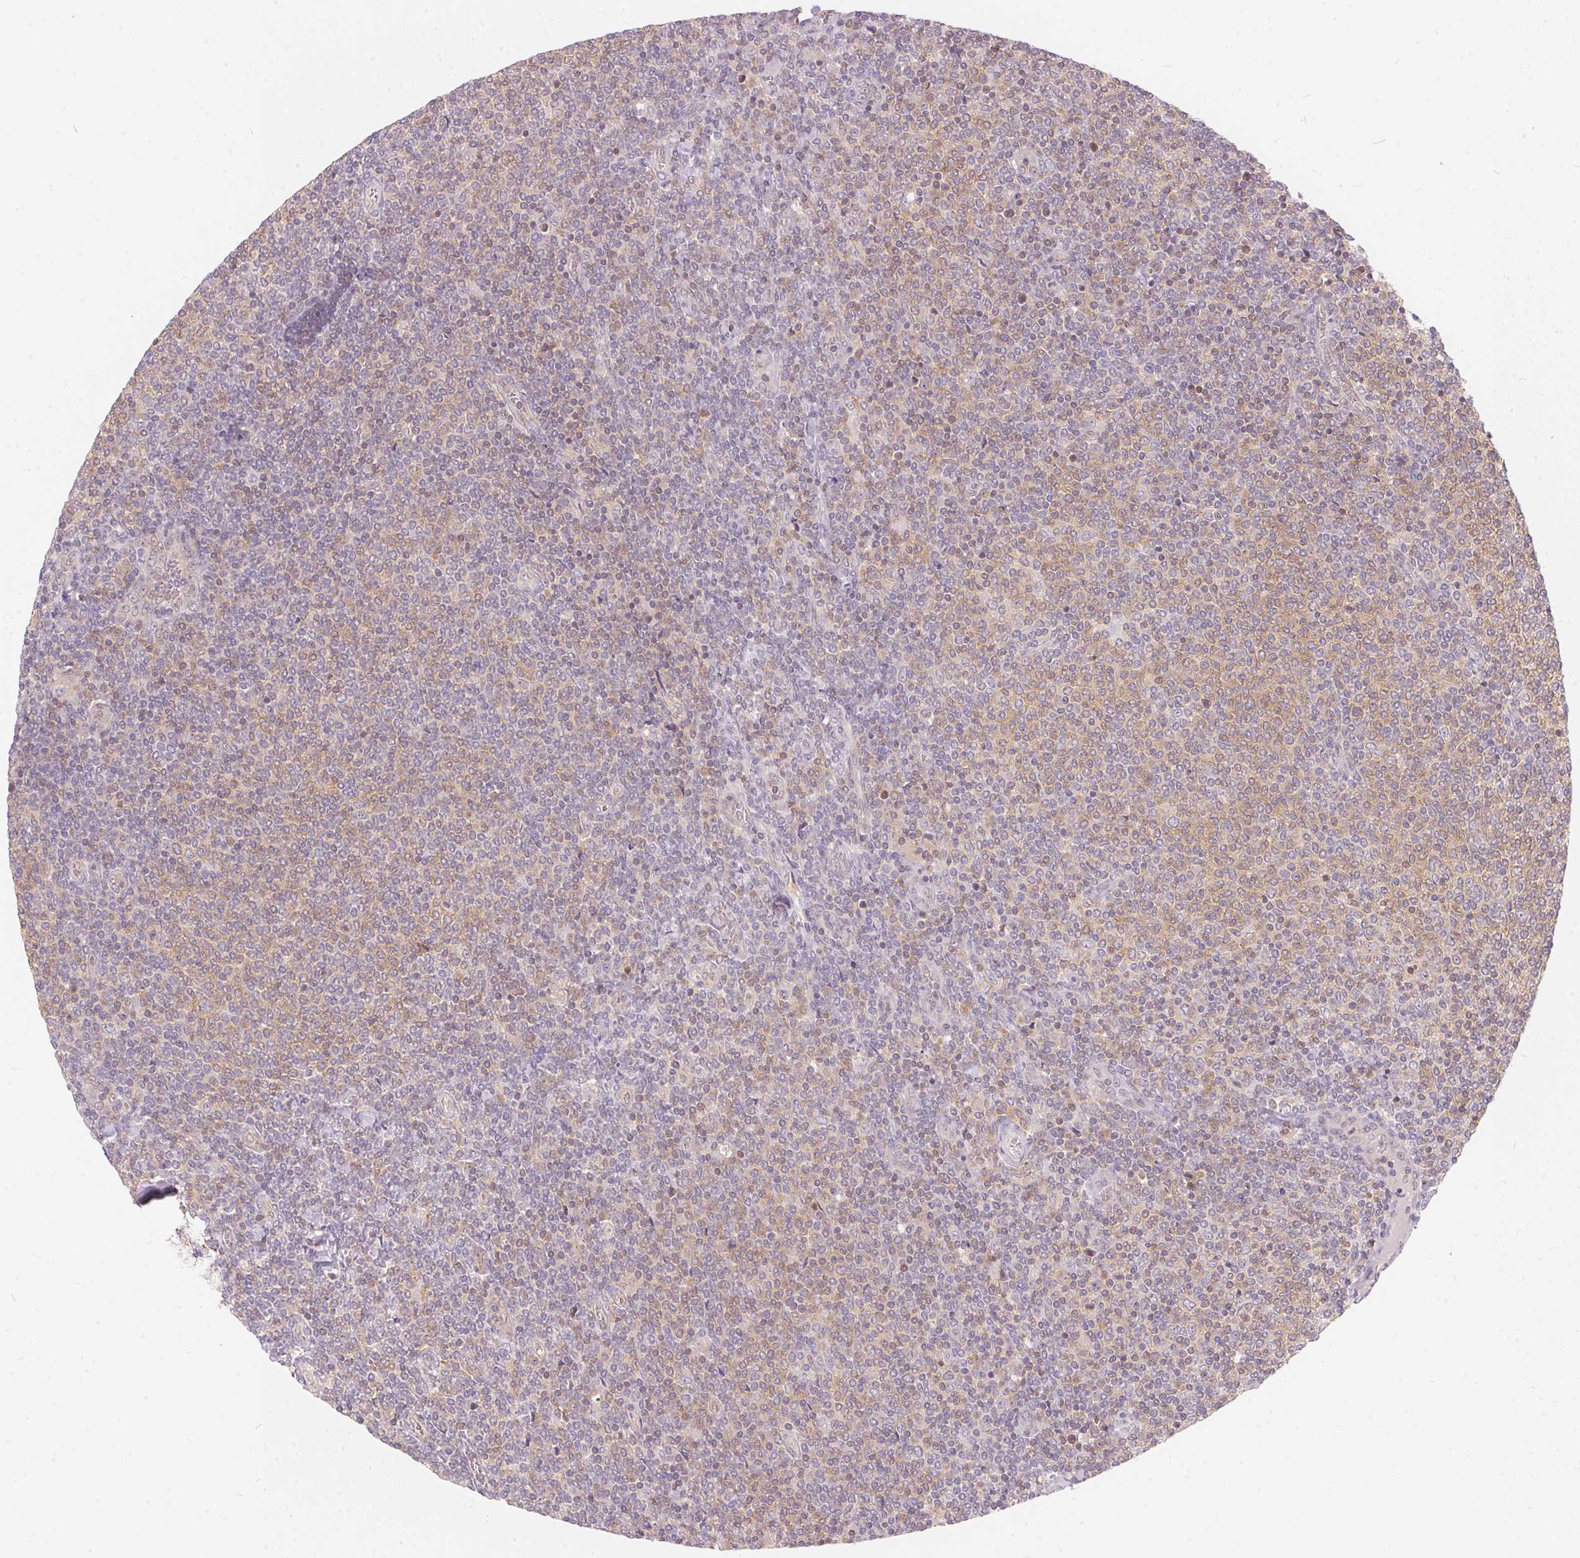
{"staining": {"intensity": "weak", "quantity": "25%-75%", "location": "cytoplasmic/membranous"}, "tissue": "lymphoma", "cell_type": "Tumor cells", "image_type": "cancer", "snomed": [{"axis": "morphology", "description": "Malignant lymphoma, non-Hodgkin's type, Low grade"}, {"axis": "topography", "description": "Lymph node"}], "caption": "Lymphoma stained with a brown dye demonstrates weak cytoplasmic/membranous positive positivity in approximately 25%-75% of tumor cells.", "gene": "BLMH", "patient": {"sex": "male", "age": 52}}